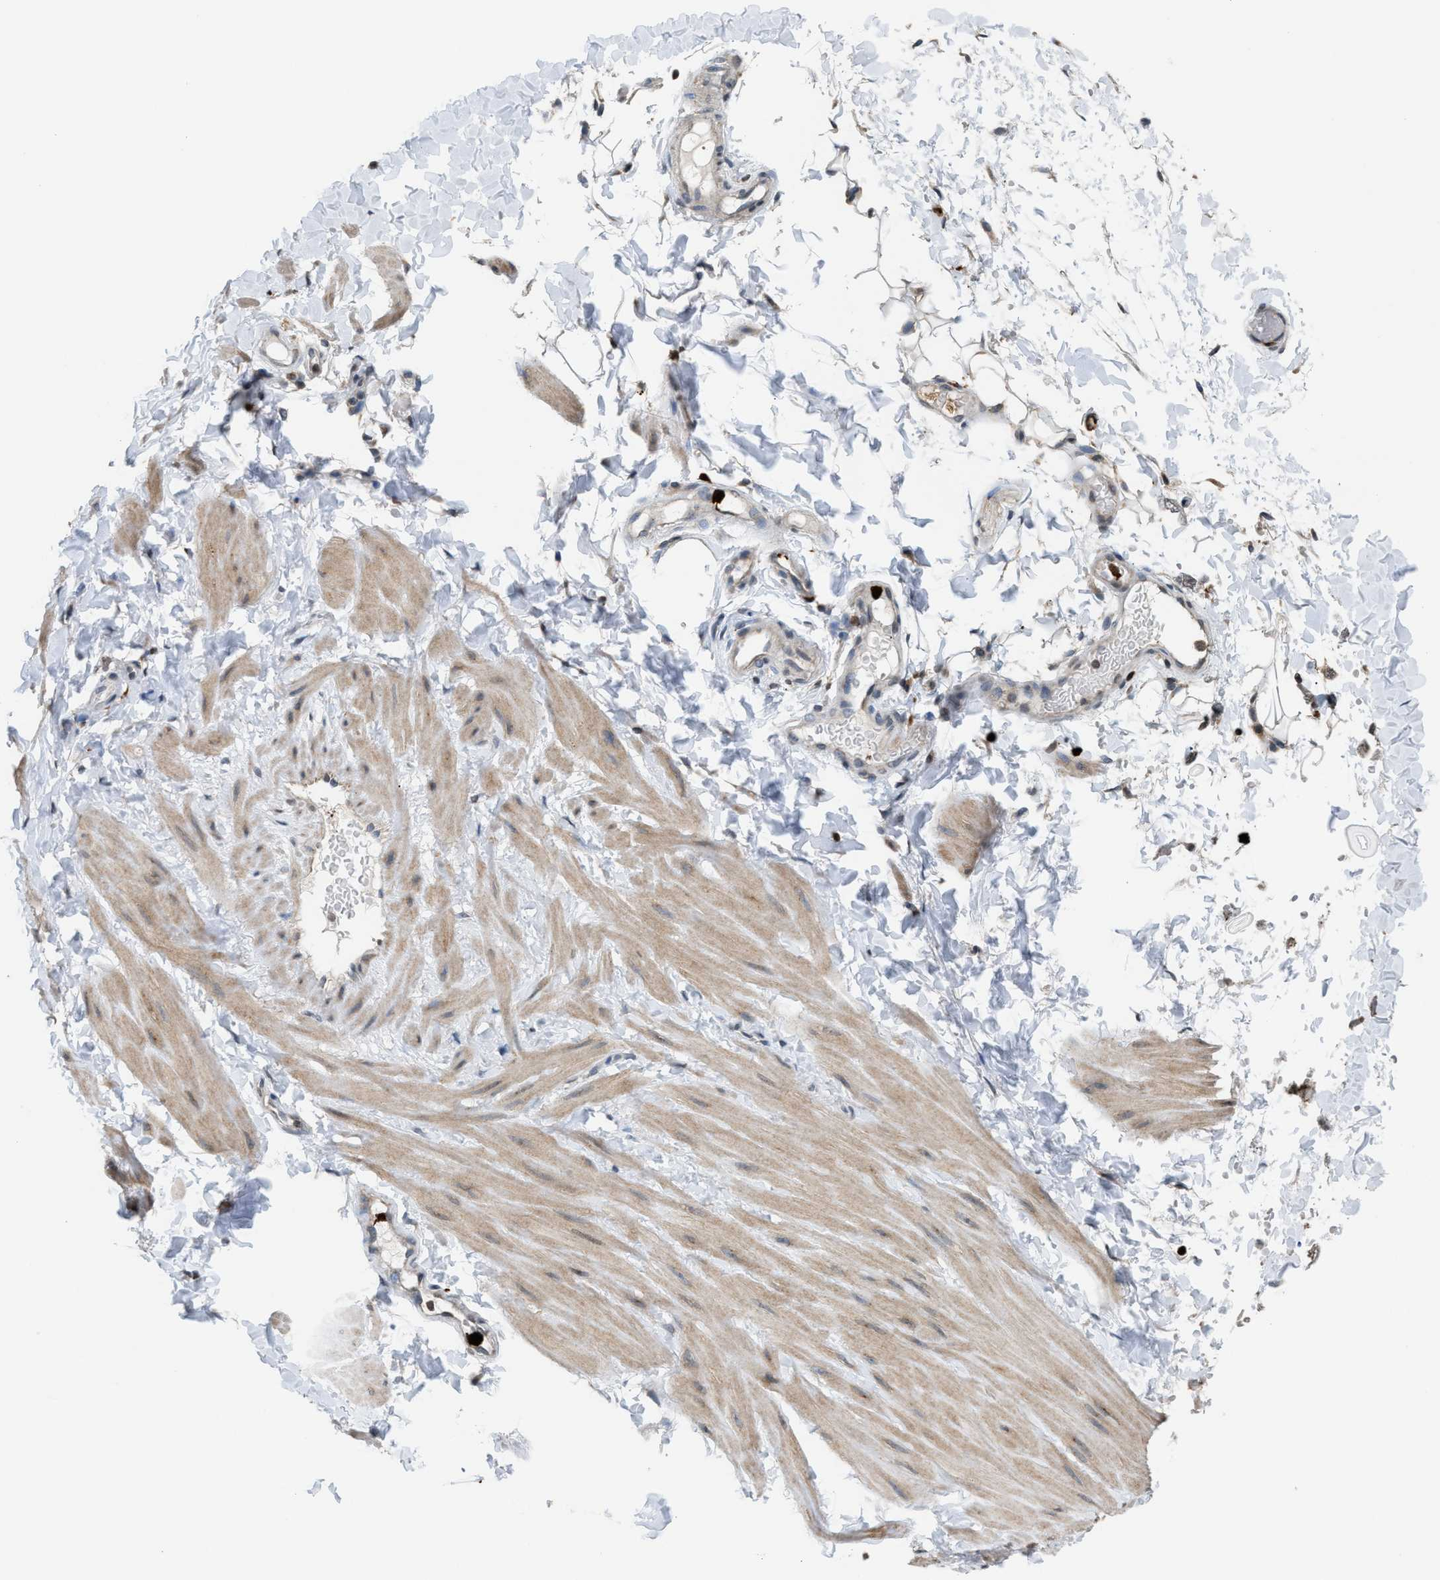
{"staining": {"intensity": "weak", "quantity": "25%-75%", "location": "cytoplasmic/membranous"}, "tissue": "adipose tissue", "cell_type": "Adipocytes", "image_type": "normal", "snomed": [{"axis": "morphology", "description": "Normal tissue, NOS"}, {"axis": "topography", "description": "Adipose tissue"}, {"axis": "topography", "description": "Vascular tissue"}, {"axis": "topography", "description": "Peripheral nerve tissue"}], "caption": "Immunohistochemistry (IHC) of benign human adipose tissue demonstrates low levels of weak cytoplasmic/membranous positivity in about 25%-75% of adipocytes. The staining is performed using DAB brown chromogen to label protein expression. The nuclei are counter-stained blue using hematoxylin.", "gene": "PRUNE2", "patient": {"sex": "male", "age": 25}}